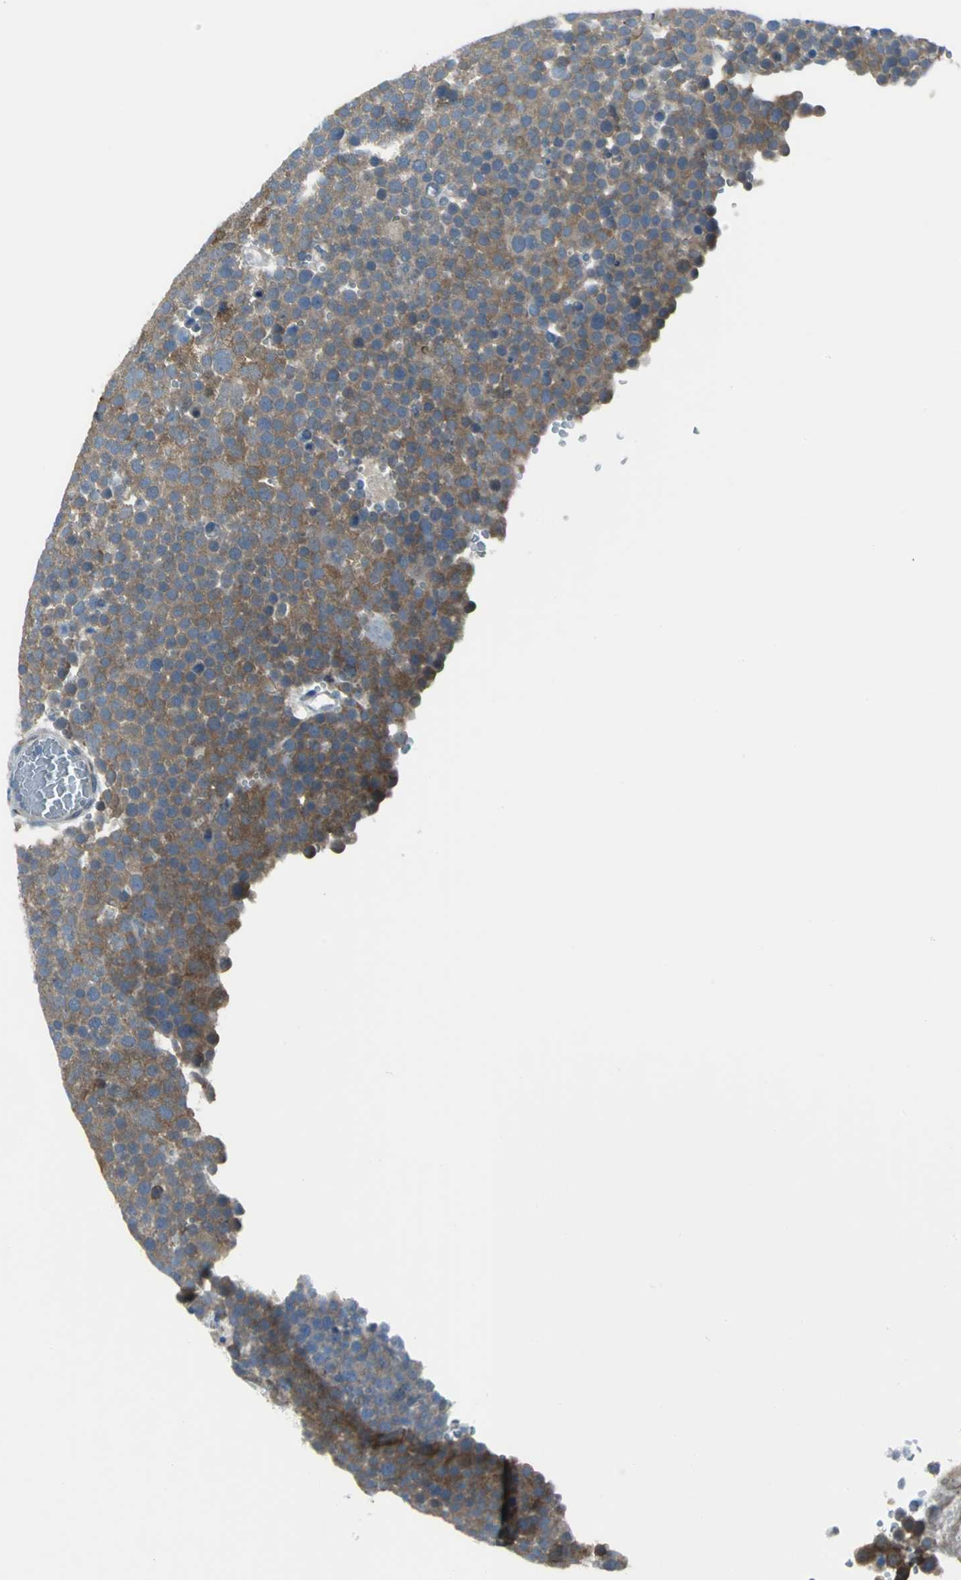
{"staining": {"intensity": "moderate", "quantity": ">75%", "location": "cytoplasmic/membranous"}, "tissue": "testis cancer", "cell_type": "Tumor cells", "image_type": "cancer", "snomed": [{"axis": "morphology", "description": "Seminoma, NOS"}, {"axis": "topography", "description": "Testis"}], "caption": "The micrograph reveals a brown stain indicating the presence of a protein in the cytoplasmic/membranous of tumor cells in seminoma (testis). Using DAB (brown) and hematoxylin (blue) stains, captured at high magnification using brightfield microscopy.", "gene": "EIF5A", "patient": {"sex": "male", "age": 71}}